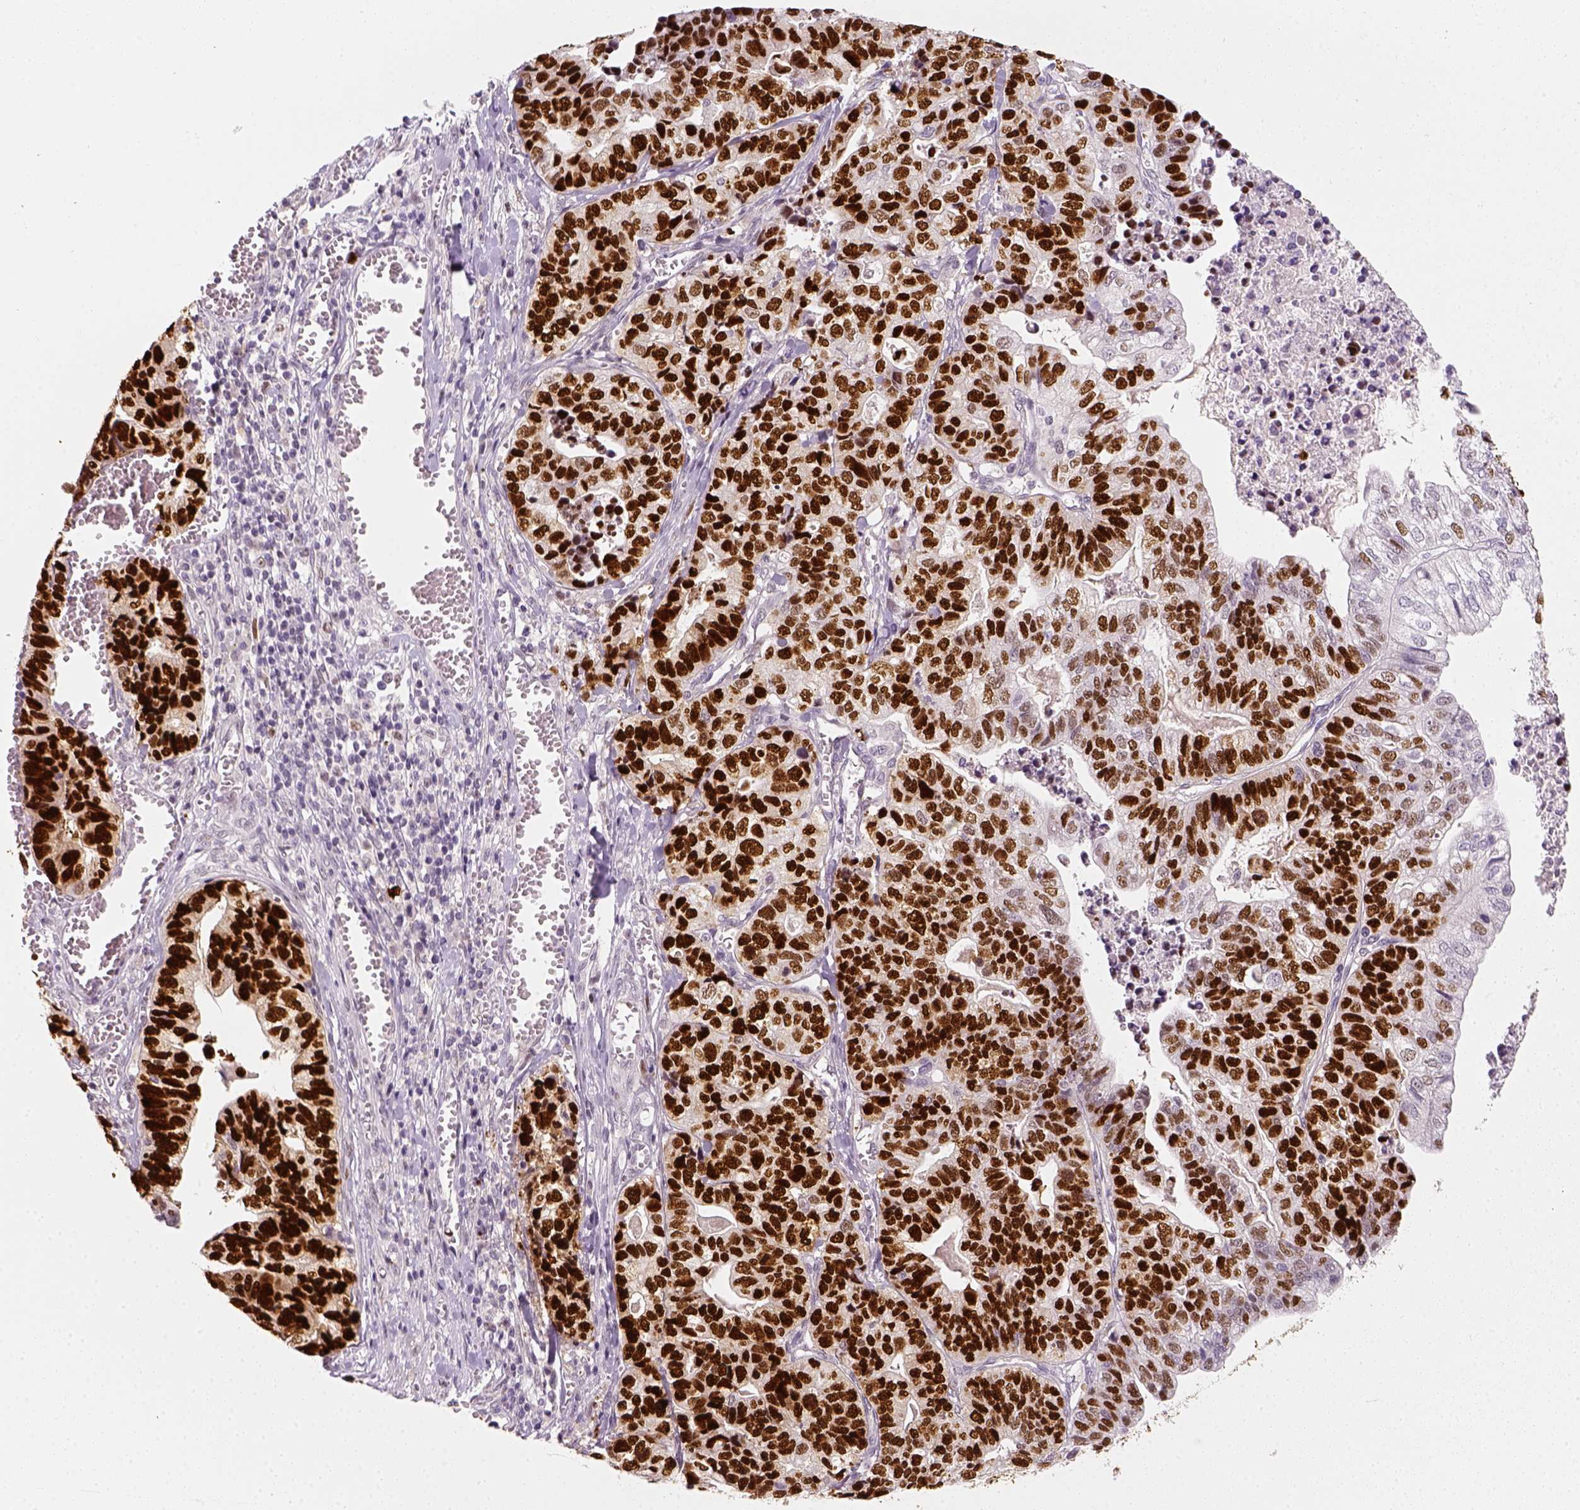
{"staining": {"intensity": "strong", "quantity": ">75%", "location": "nuclear"}, "tissue": "stomach cancer", "cell_type": "Tumor cells", "image_type": "cancer", "snomed": [{"axis": "morphology", "description": "Adenocarcinoma, NOS"}, {"axis": "topography", "description": "Stomach, upper"}], "caption": "Strong nuclear protein expression is present in about >75% of tumor cells in stomach cancer (adenocarcinoma).", "gene": "TP53", "patient": {"sex": "female", "age": 67}}